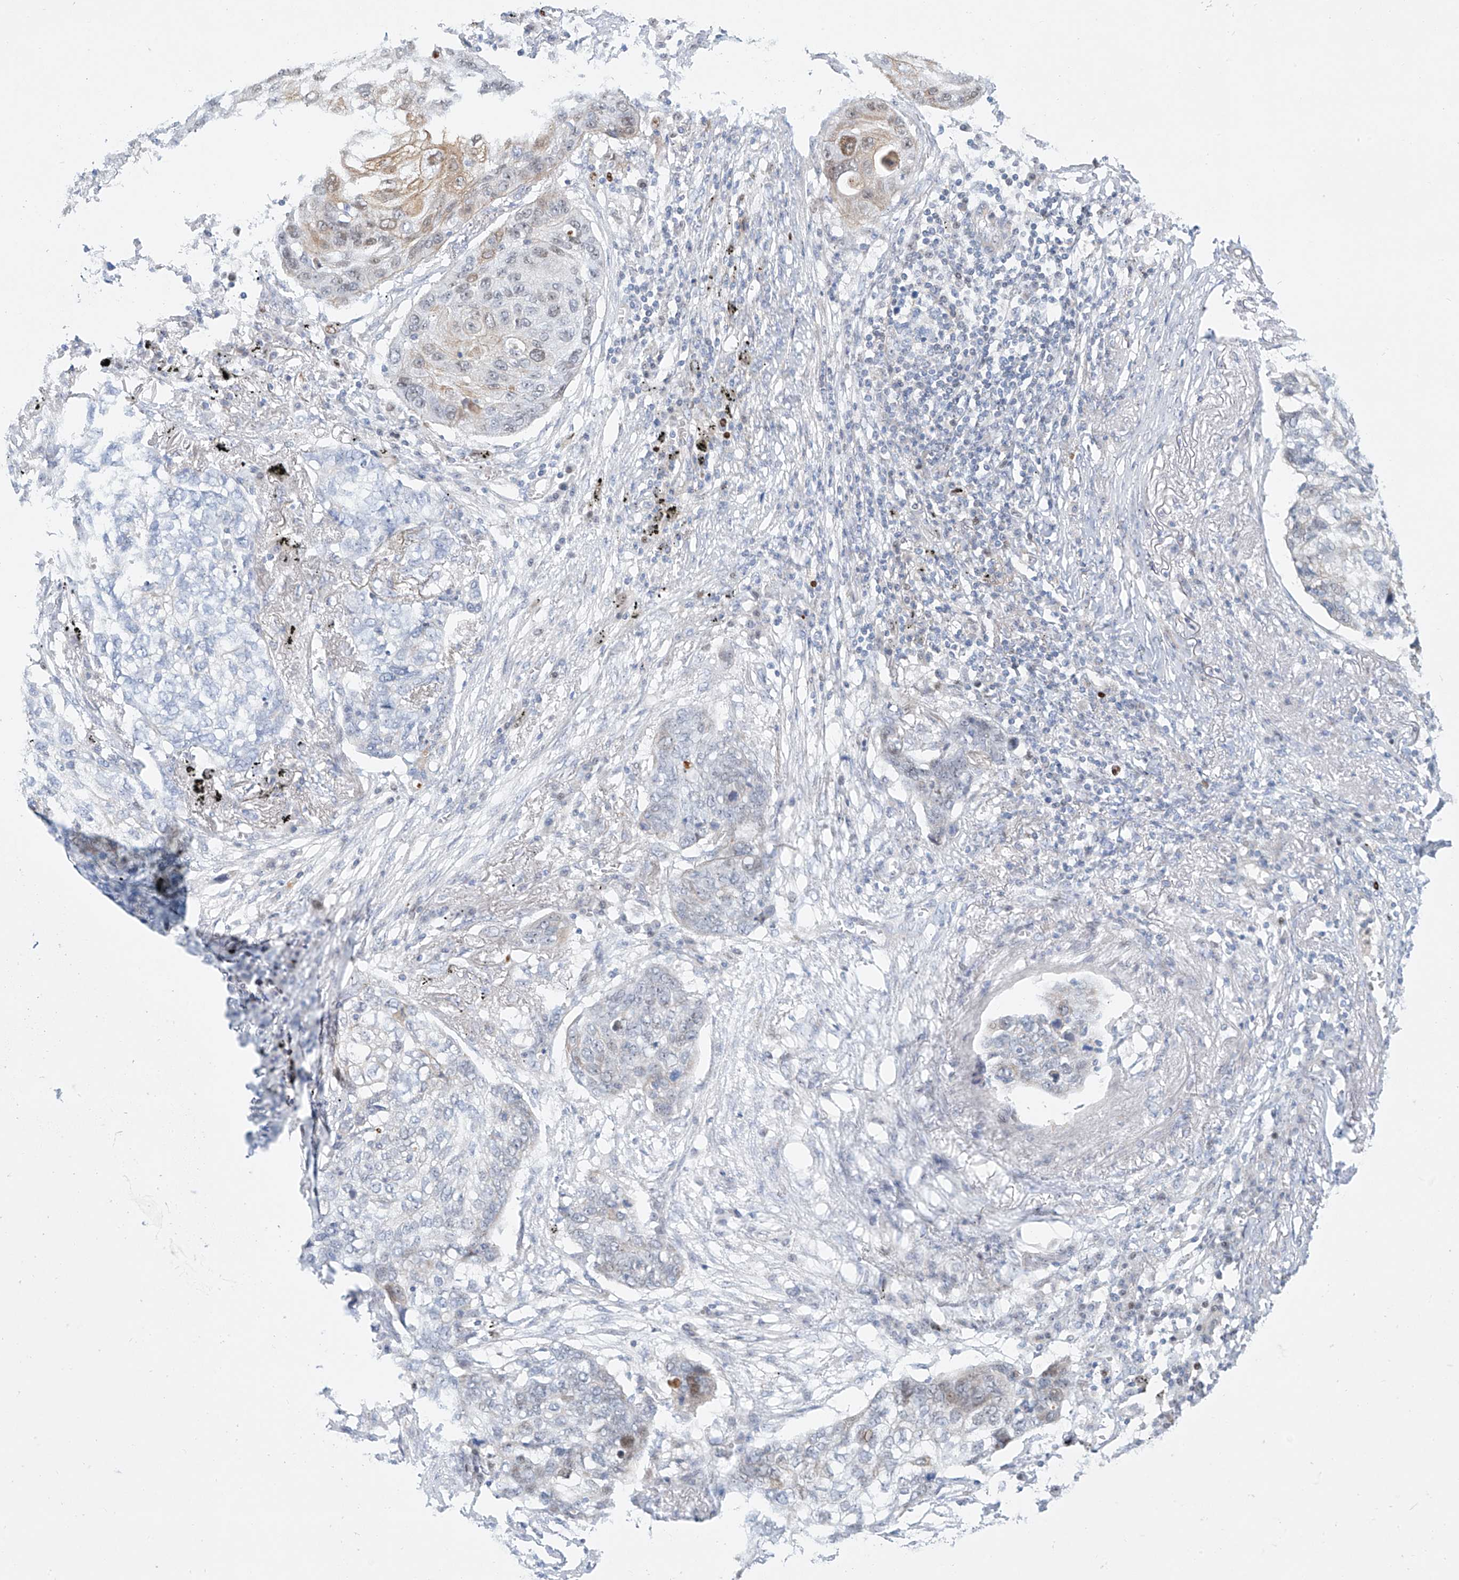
{"staining": {"intensity": "weak", "quantity": "<25%", "location": "cytoplasmic/membranous"}, "tissue": "lung cancer", "cell_type": "Tumor cells", "image_type": "cancer", "snomed": [{"axis": "morphology", "description": "Squamous cell carcinoma, NOS"}, {"axis": "topography", "description": "Lung"}], "caption": "The histopathology image demonstrates no significant expression in tumor cells of lung cancer (squamous cell carcinoma).", "gene": "SNU13", "patient": {"sex": "female", "age": 63}}